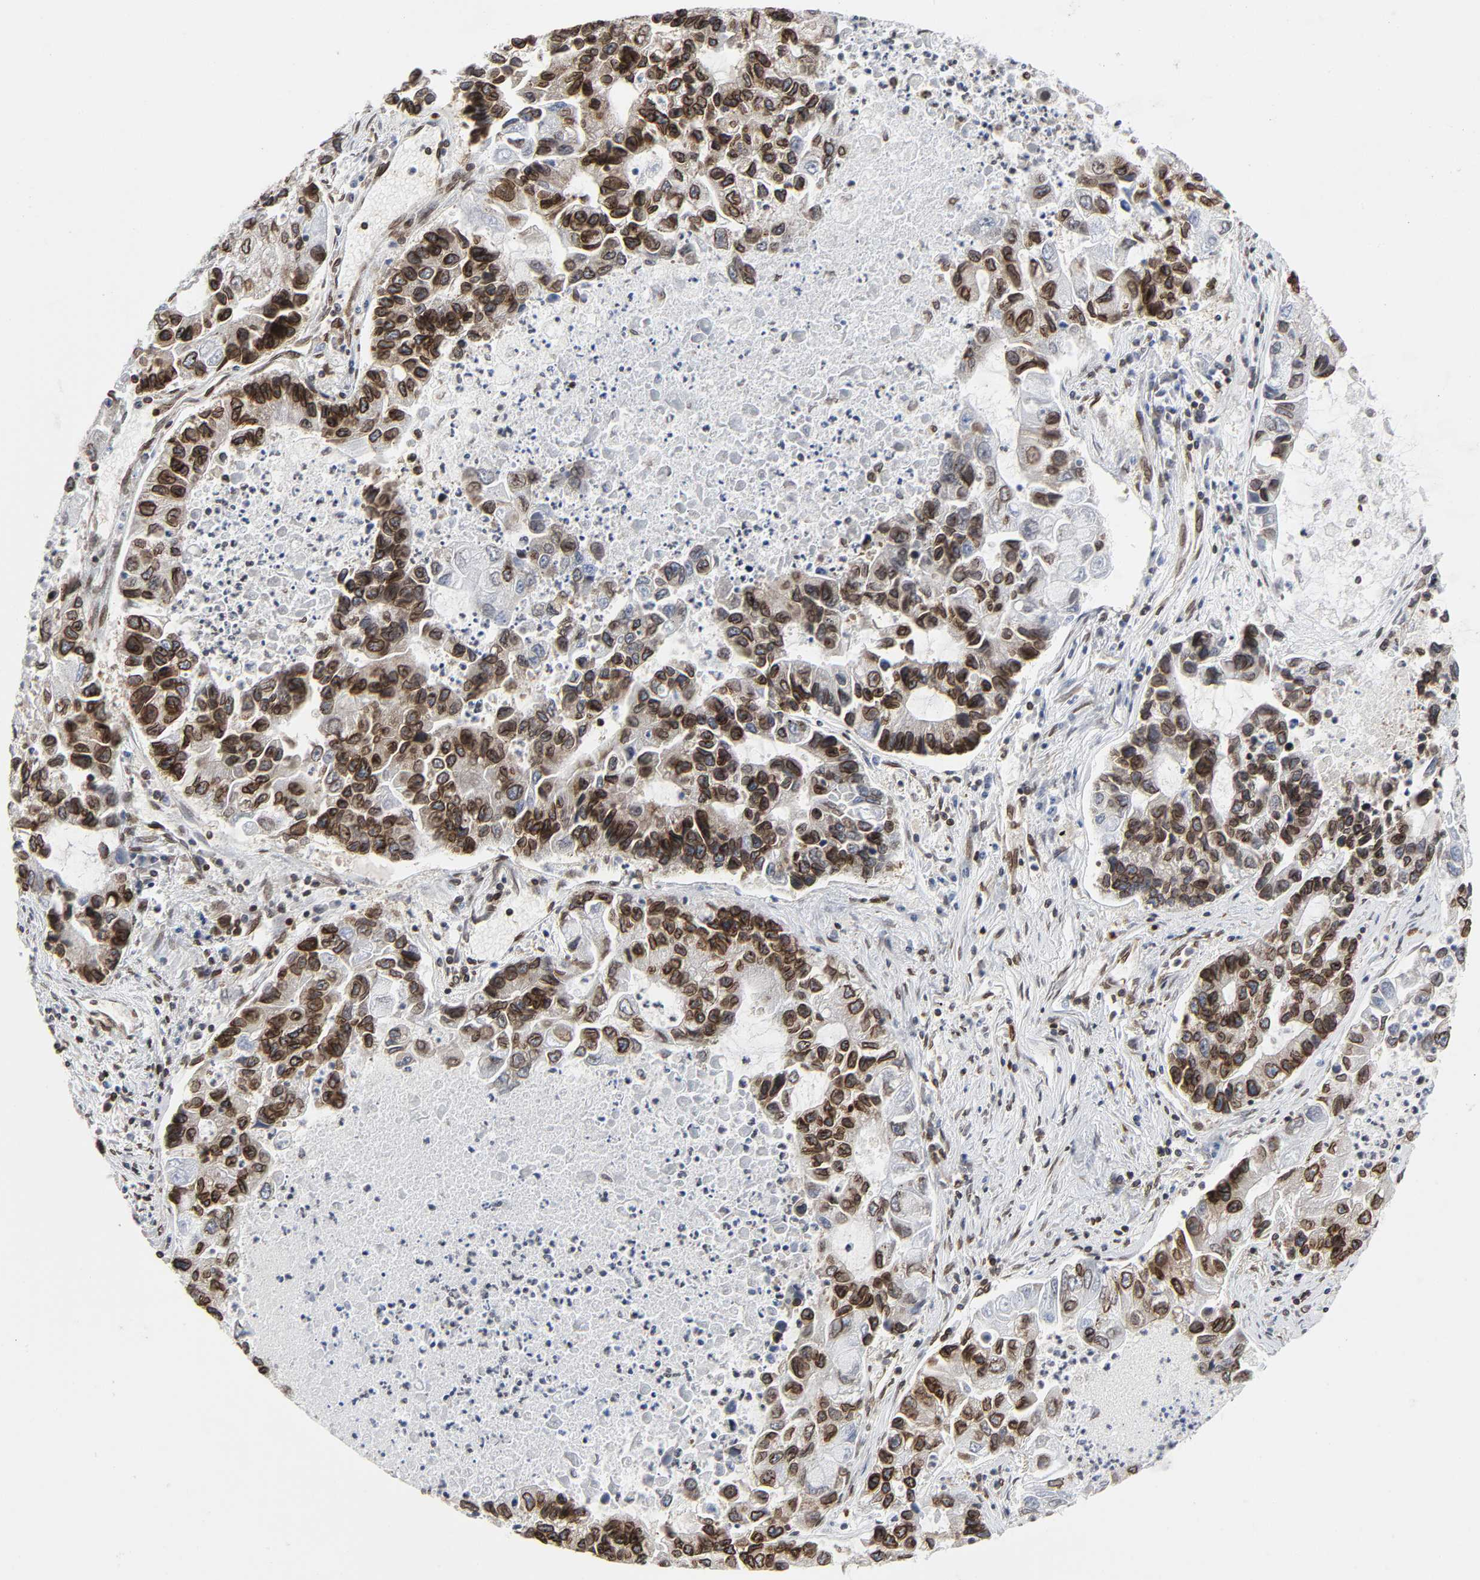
{"staining": {"intensity": "strong", "quantity": "25%-75%", "location": "cytoplasmic/membranous,nuclear"}, "tissue": "lung cancer", "cell_type": "Tumor cells", "image_type": "cancer", "snomed": [{"axis": "morphology", "description": "Adenocarcinoma, NOS"}, {"axis": "topography", "description": "Lung"}], "caption": "Human lung cancer stained with a protein marker reveals strong staining in tumor cells.", "gene": "RANGAP1", "patient": {"sex": "female", "age": 51}}